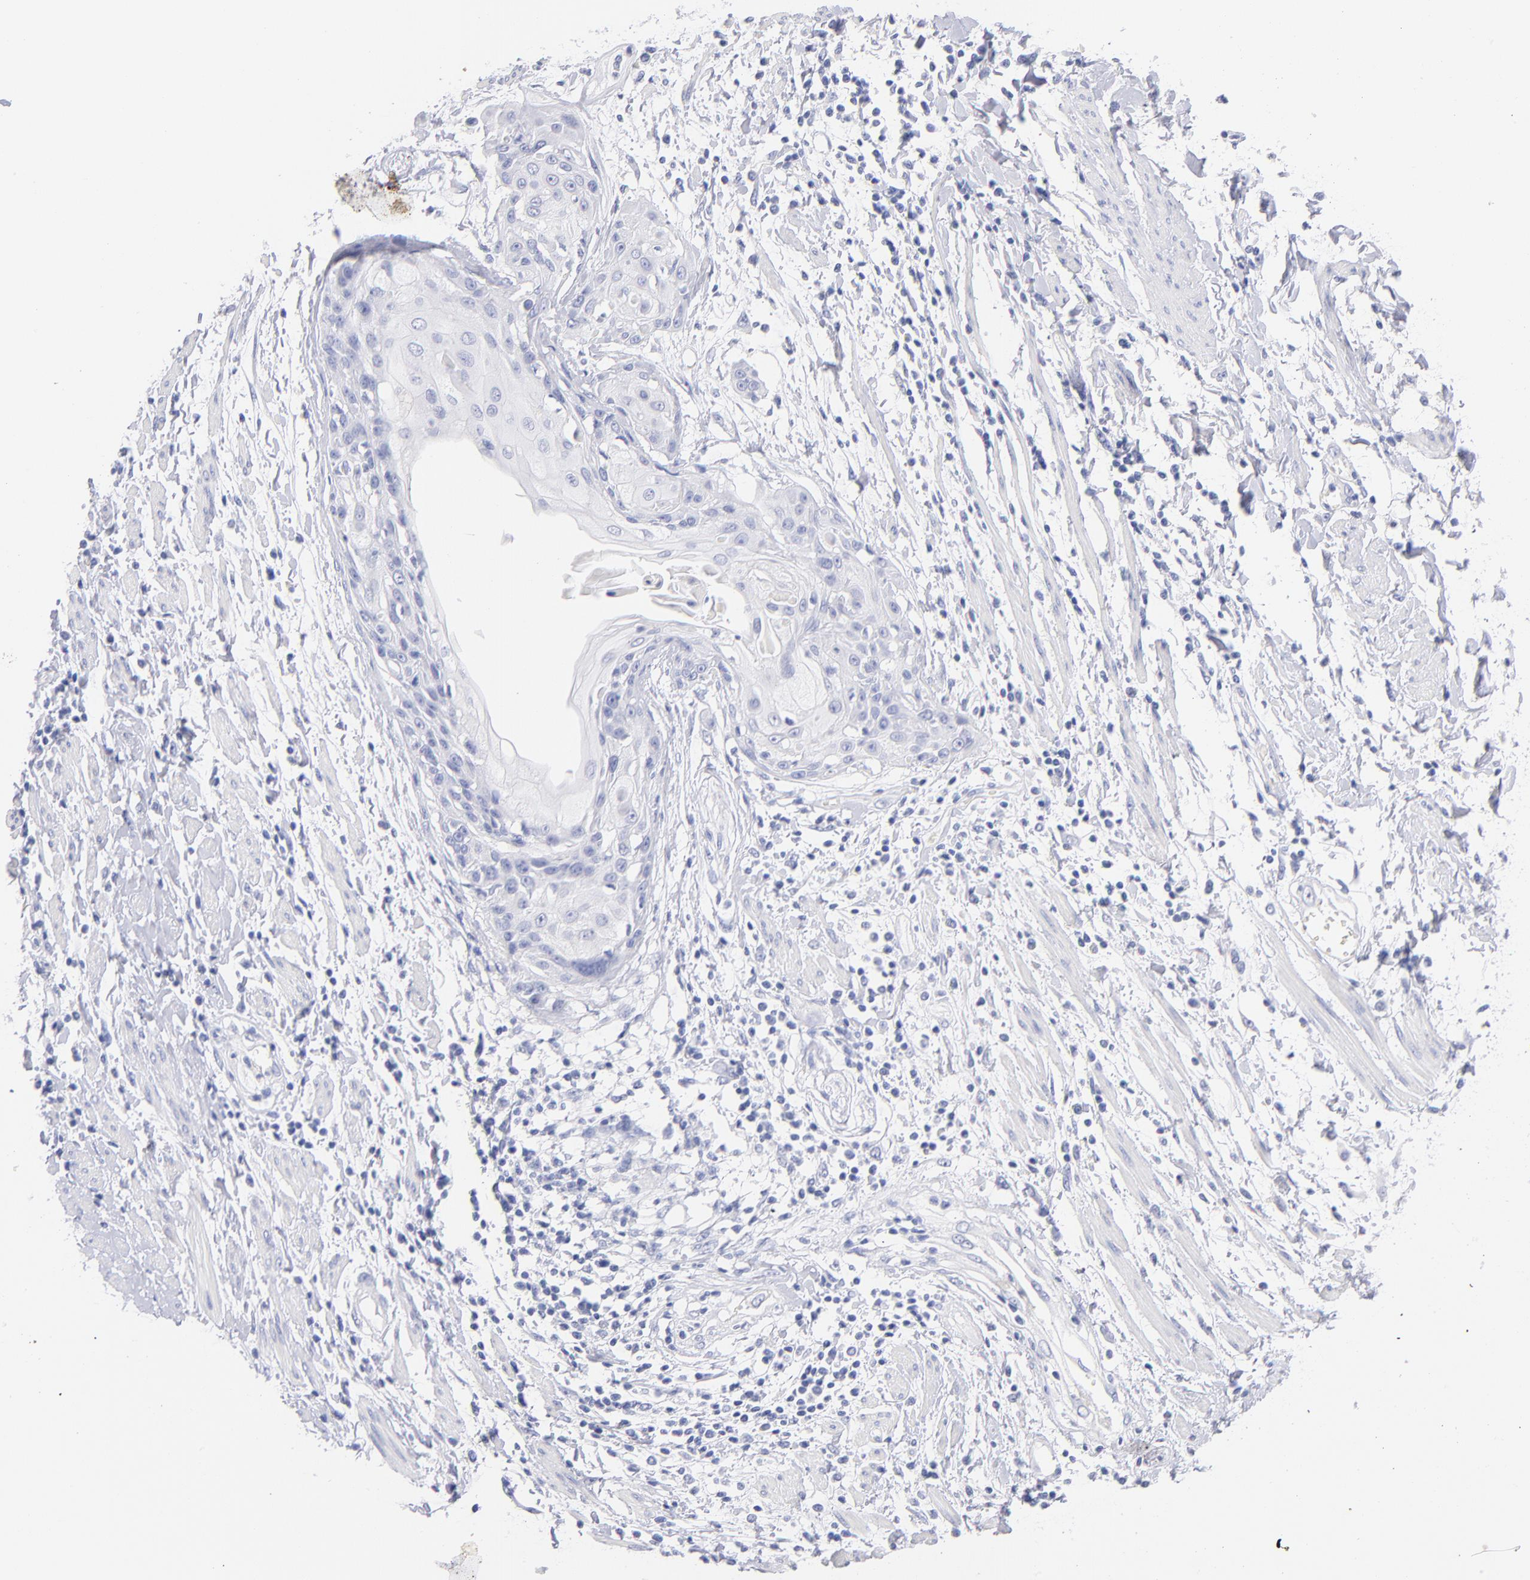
{"staining": {"intensity": "negative", "quantity": "none", "location": "none"}, "tissue": "cervical cancer", "cell_type": "Tumor cells", "image_type": "cancer", "snomed": [{"axis": "morphology", "description": "Squamous cell carcinoma, NOS"}, {"axis": "topography", "description": "Cervix"}], "caption": "Immunohistochemistry (IHC) of cervical squamous cell carcinoma displays no expression in tumor cells. (Brightfield microscopy of DAB immunohistochemistry (IHC) at high magnification).", "gene": "SCGN", "patient": {"sex": "female", "age": 57}}